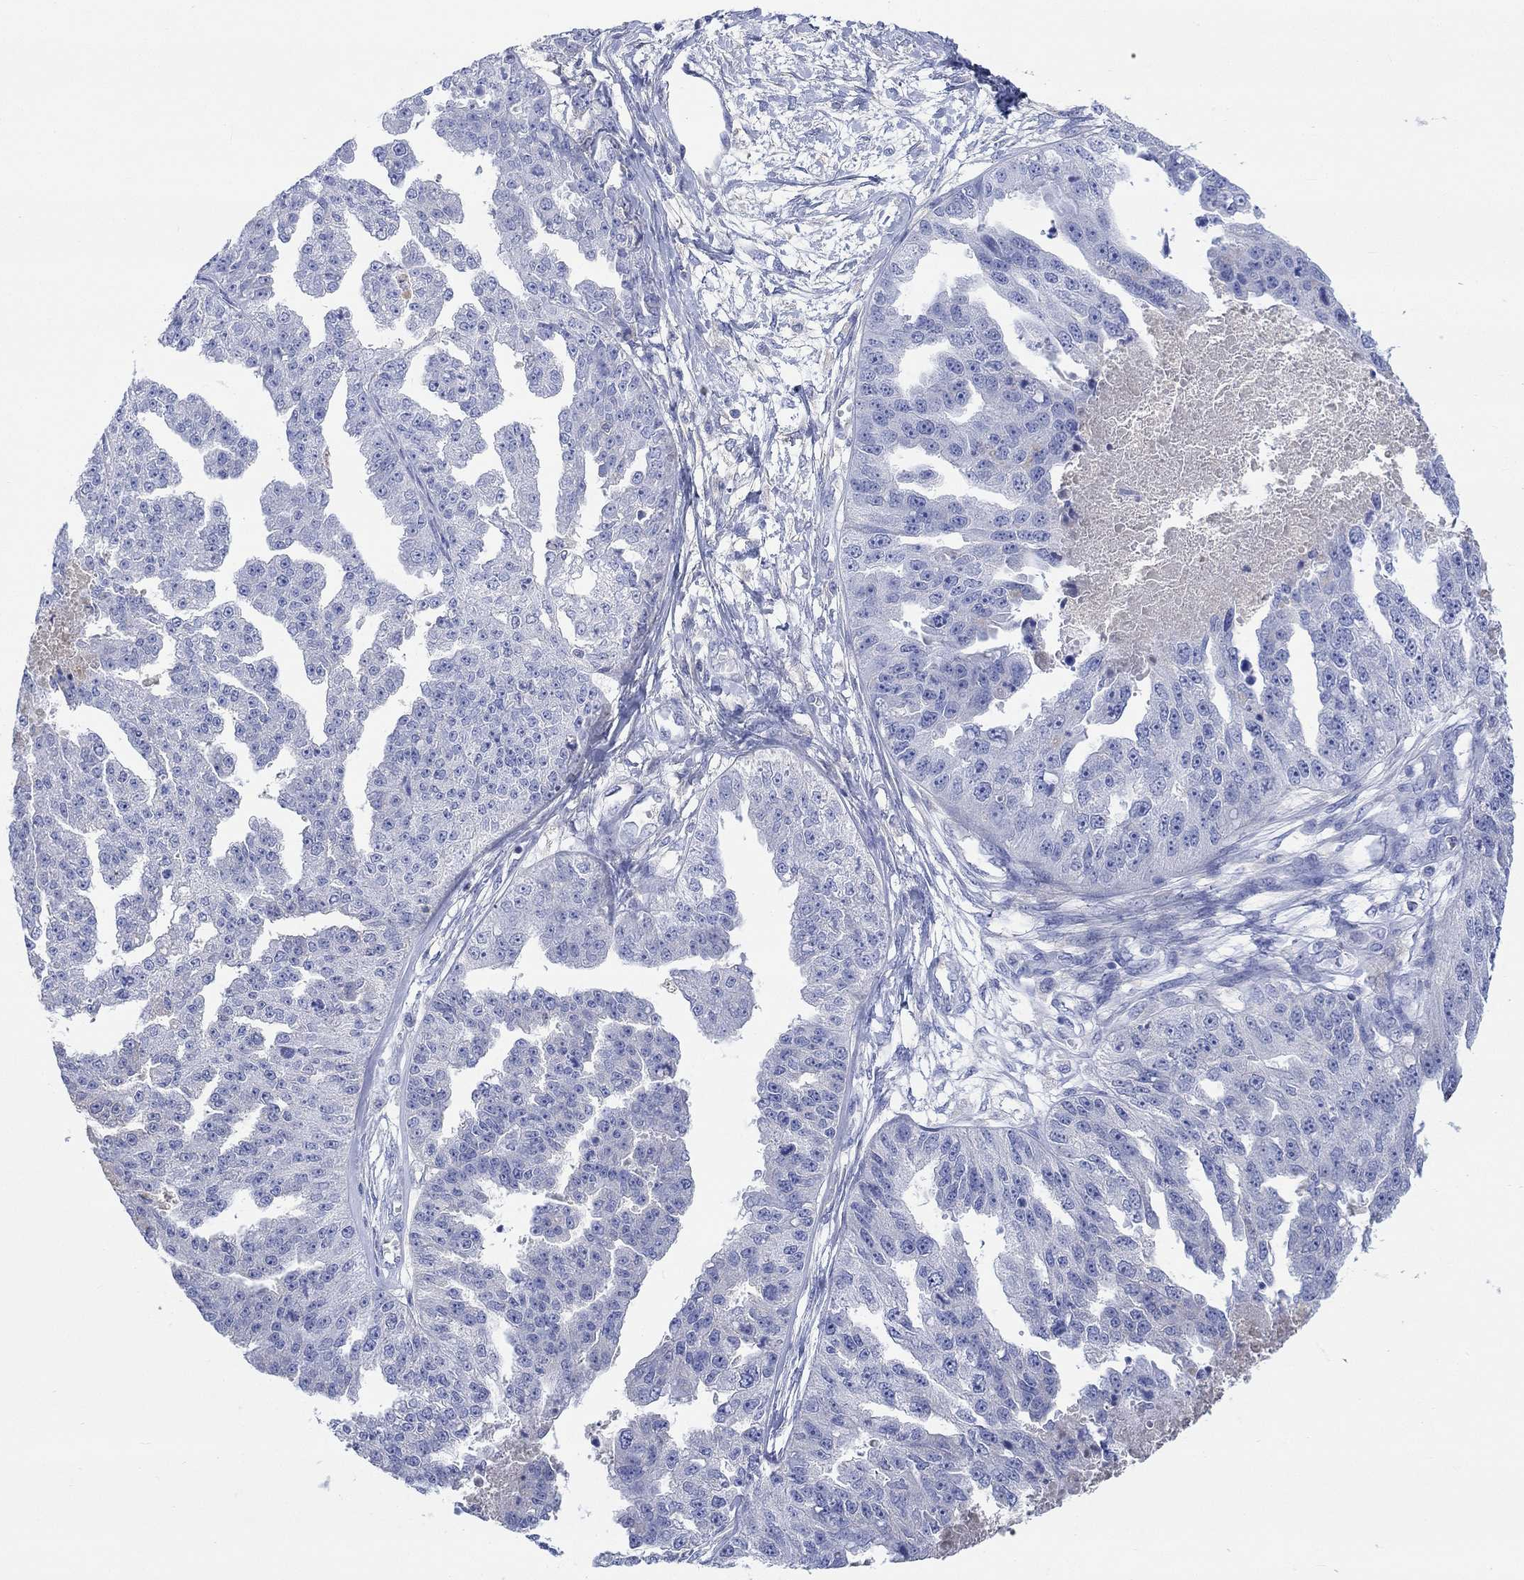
{"staining": {"intensity": "negative", "quantity": "none", "location": "none"}, "tissue": "ovarian cancer", "cell_type": "Tumor cells", "image_type": "cancer", "snomed": [{"axis": "morphology", "description": "Cystadenocarcinoma, serous, NOS"}, {"axis": "topography", "description": "Ovary"}], "caption": "Immunohistochemical staining of human ovarian cancer (serous cystadenocarcinoma) demonstrates no significant expression in tumor cells. Nuclei are stained in blue.", "gene": "GCM1", "patient": {"sex": "female", "age": 58}}